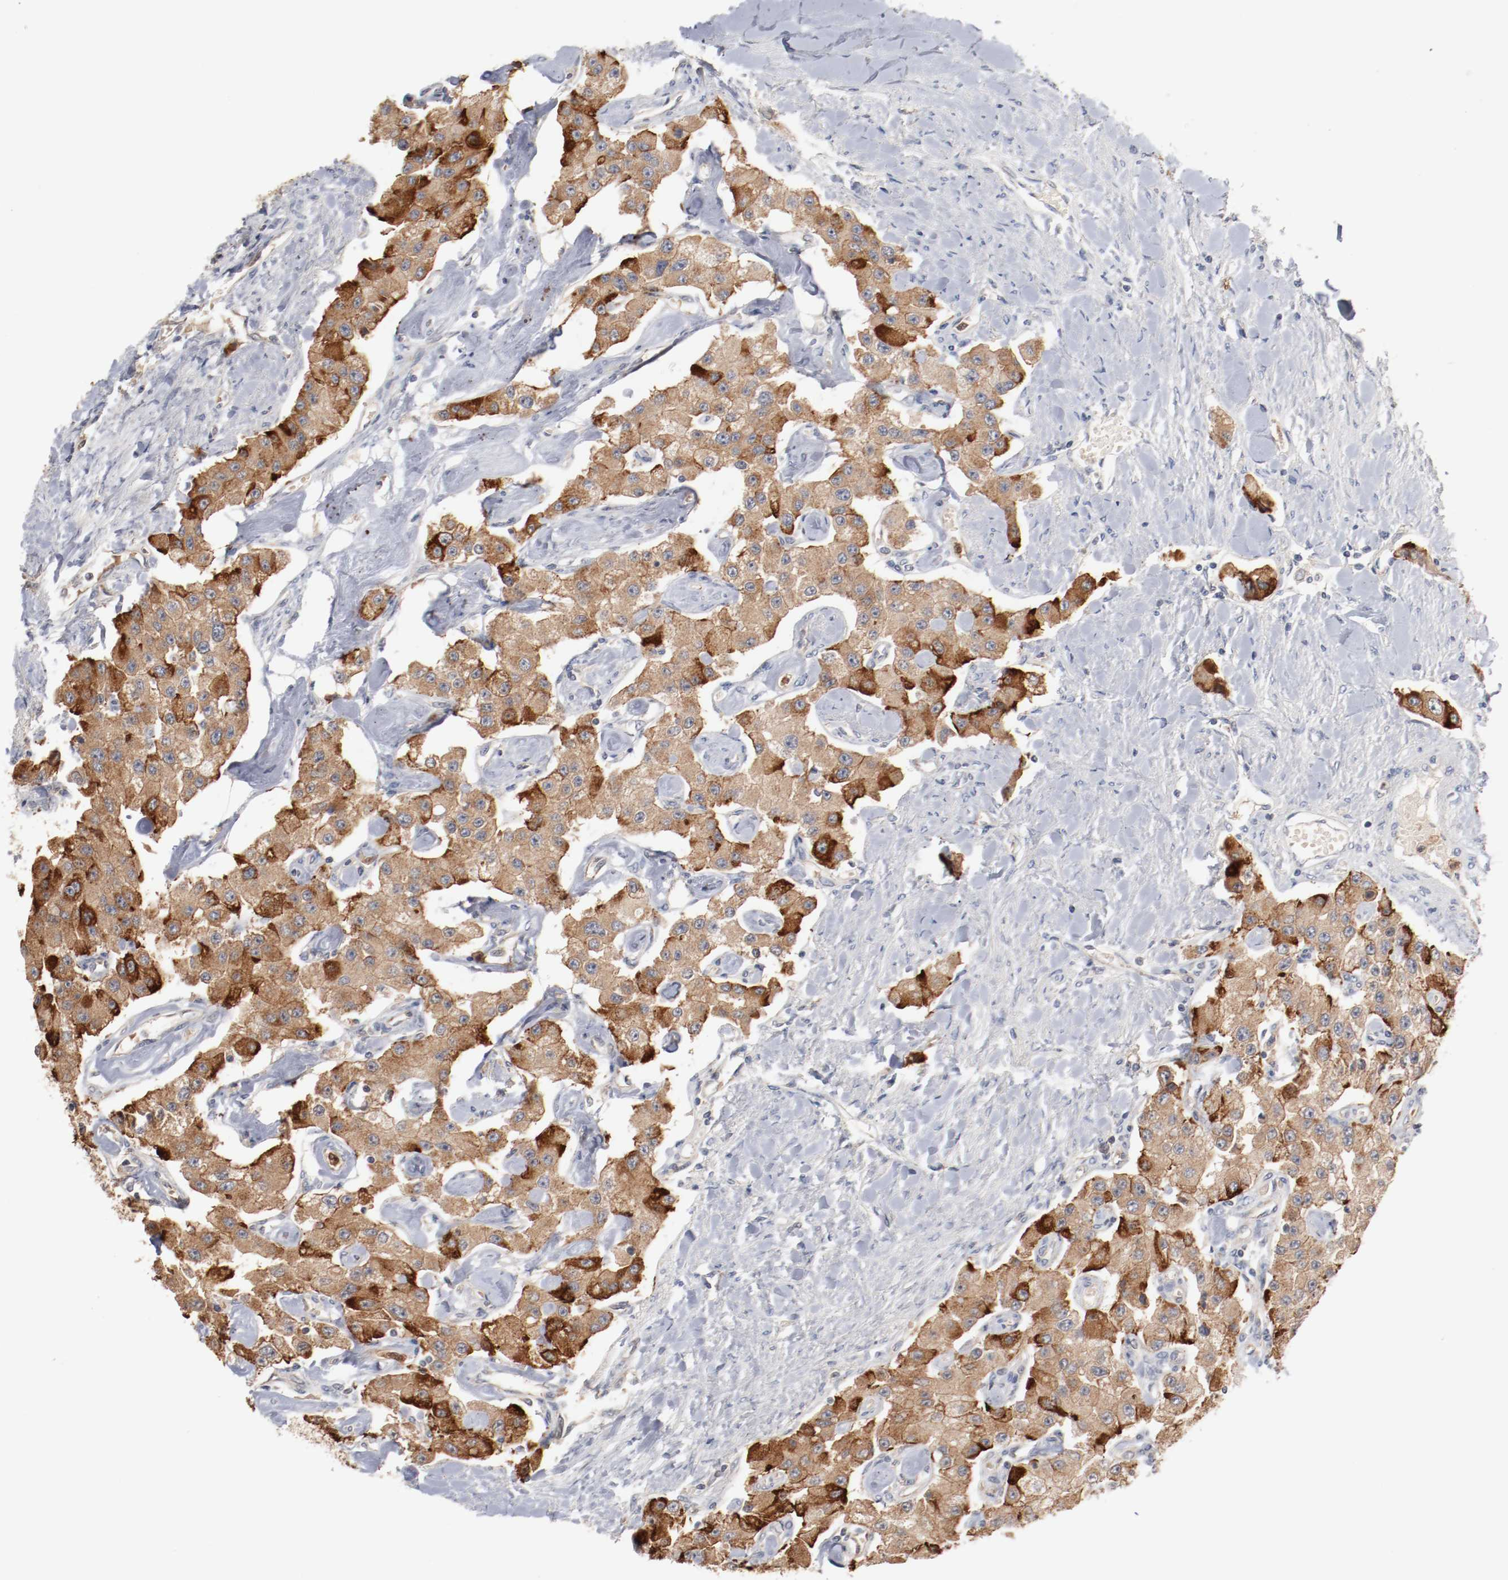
{"staining": {"intensity": "strong", "quantity": ">75%", "location": "cytoplasmic/membranous"}, "tissue": "carcinoid", "cell_type": "Tumor cells", "image_type": "cancer", "snomed": [{"axis": "morphology", "description": "Carcinoid, malignant, NOS"}, {"axis": "topography", "description": "Pancreas"}], "caption": "This micrograph reveals immunohistochemistry staining of human malignant carcinoid, with high strong cytoplasmic/membranous expression in approximately >75% of tumor cells.", "gene": "RNASE11", "patient": {"sex": "male", "age": 41}}